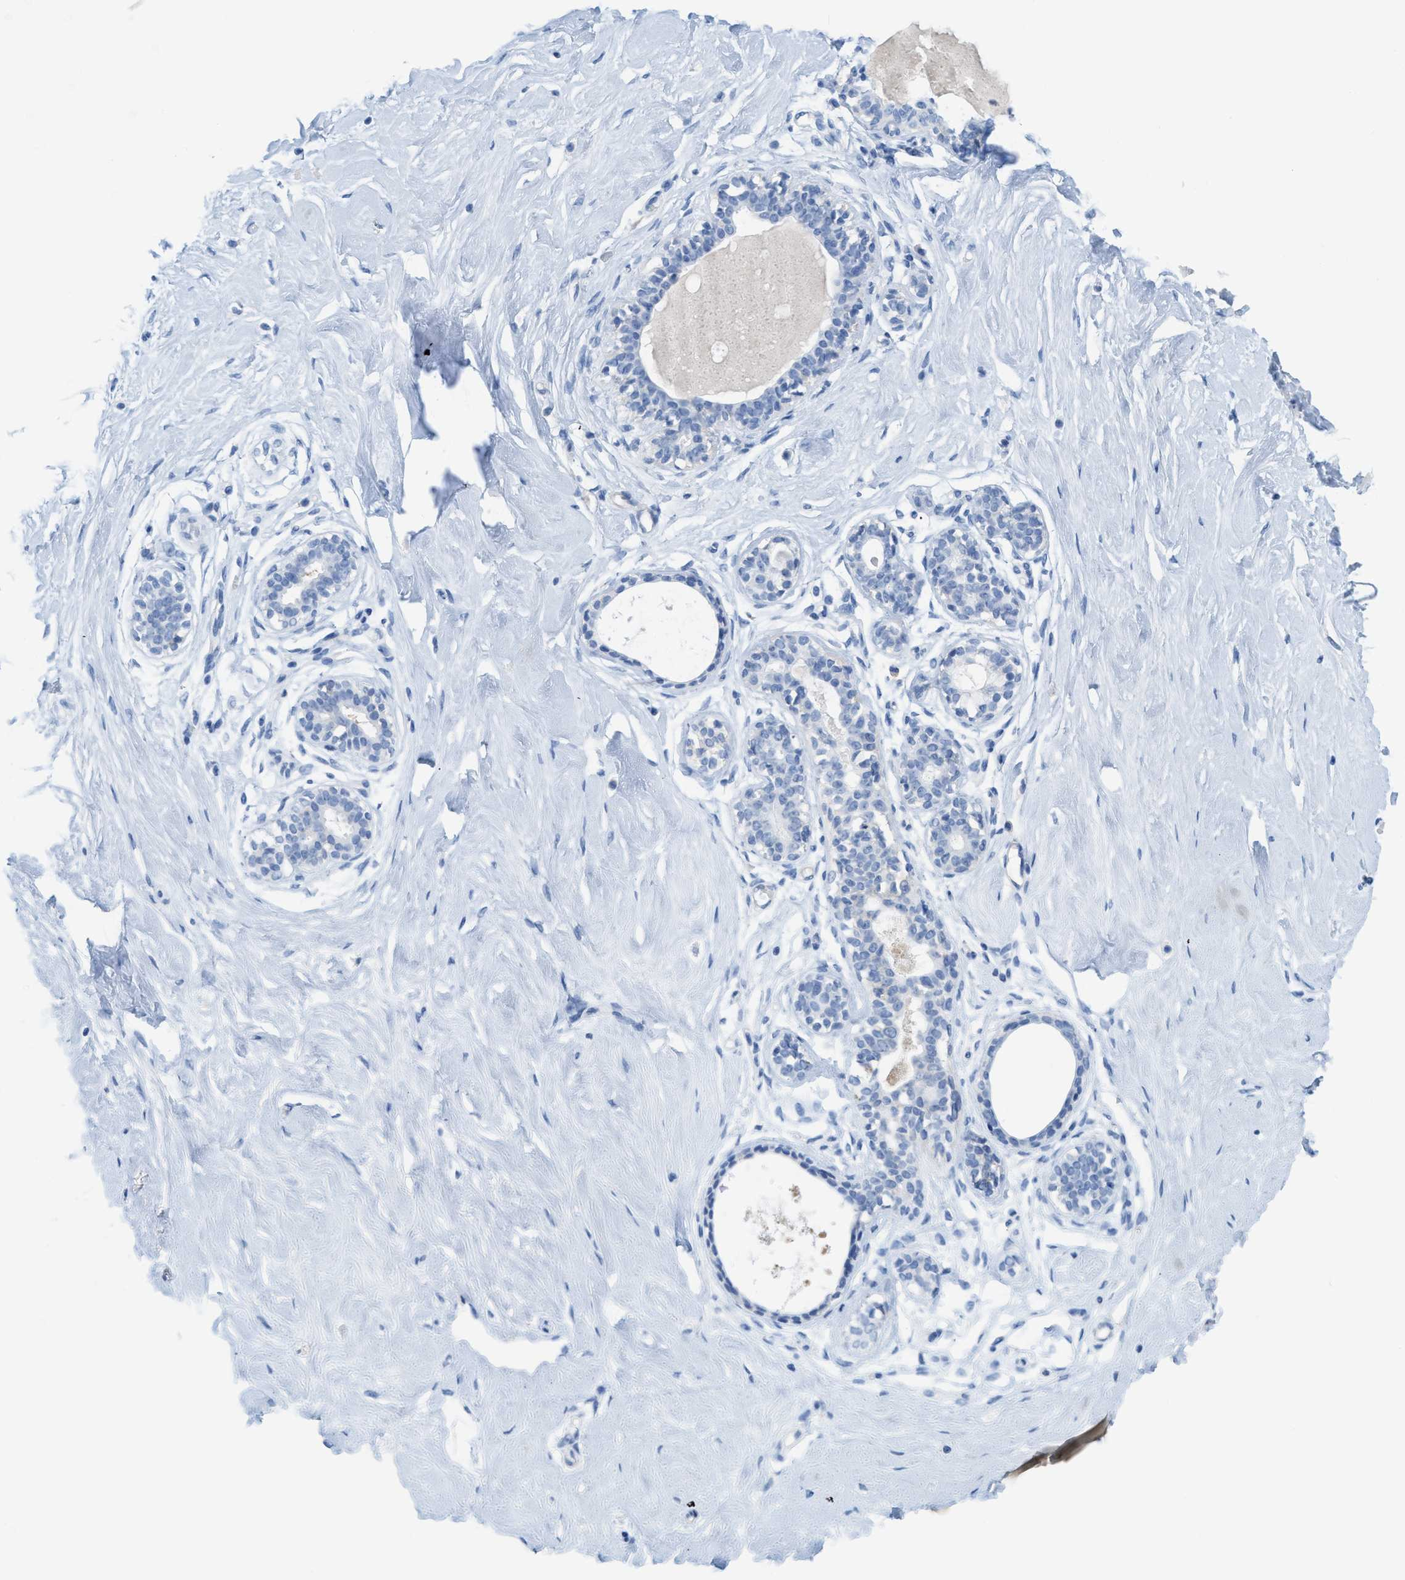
{"staining": {"intensity": "negative", "quantity": "none", "location": "none"}, "tissue": "breast", "cell_type": "Adipocytes", "image_type": "normal", "snomed": [{"axis": "morphology", "description": "Normal tissue, NOS"}, {"axis": "topography", "description": "Breast"}], "caption": "Immunohistochemistry micrograph of benign breast: human breast stained with DAB (3,3'-diaminobenzidine) exhibits no significant protein positivity in adipocytes. The staining is performed using DAB (3,3'-diaminobenzidine) brown chromogen with nuclei counter-stained in using hematoxylin.", "gene": "SLC3A2", "patient": {"sex": "female", "age": 23}}